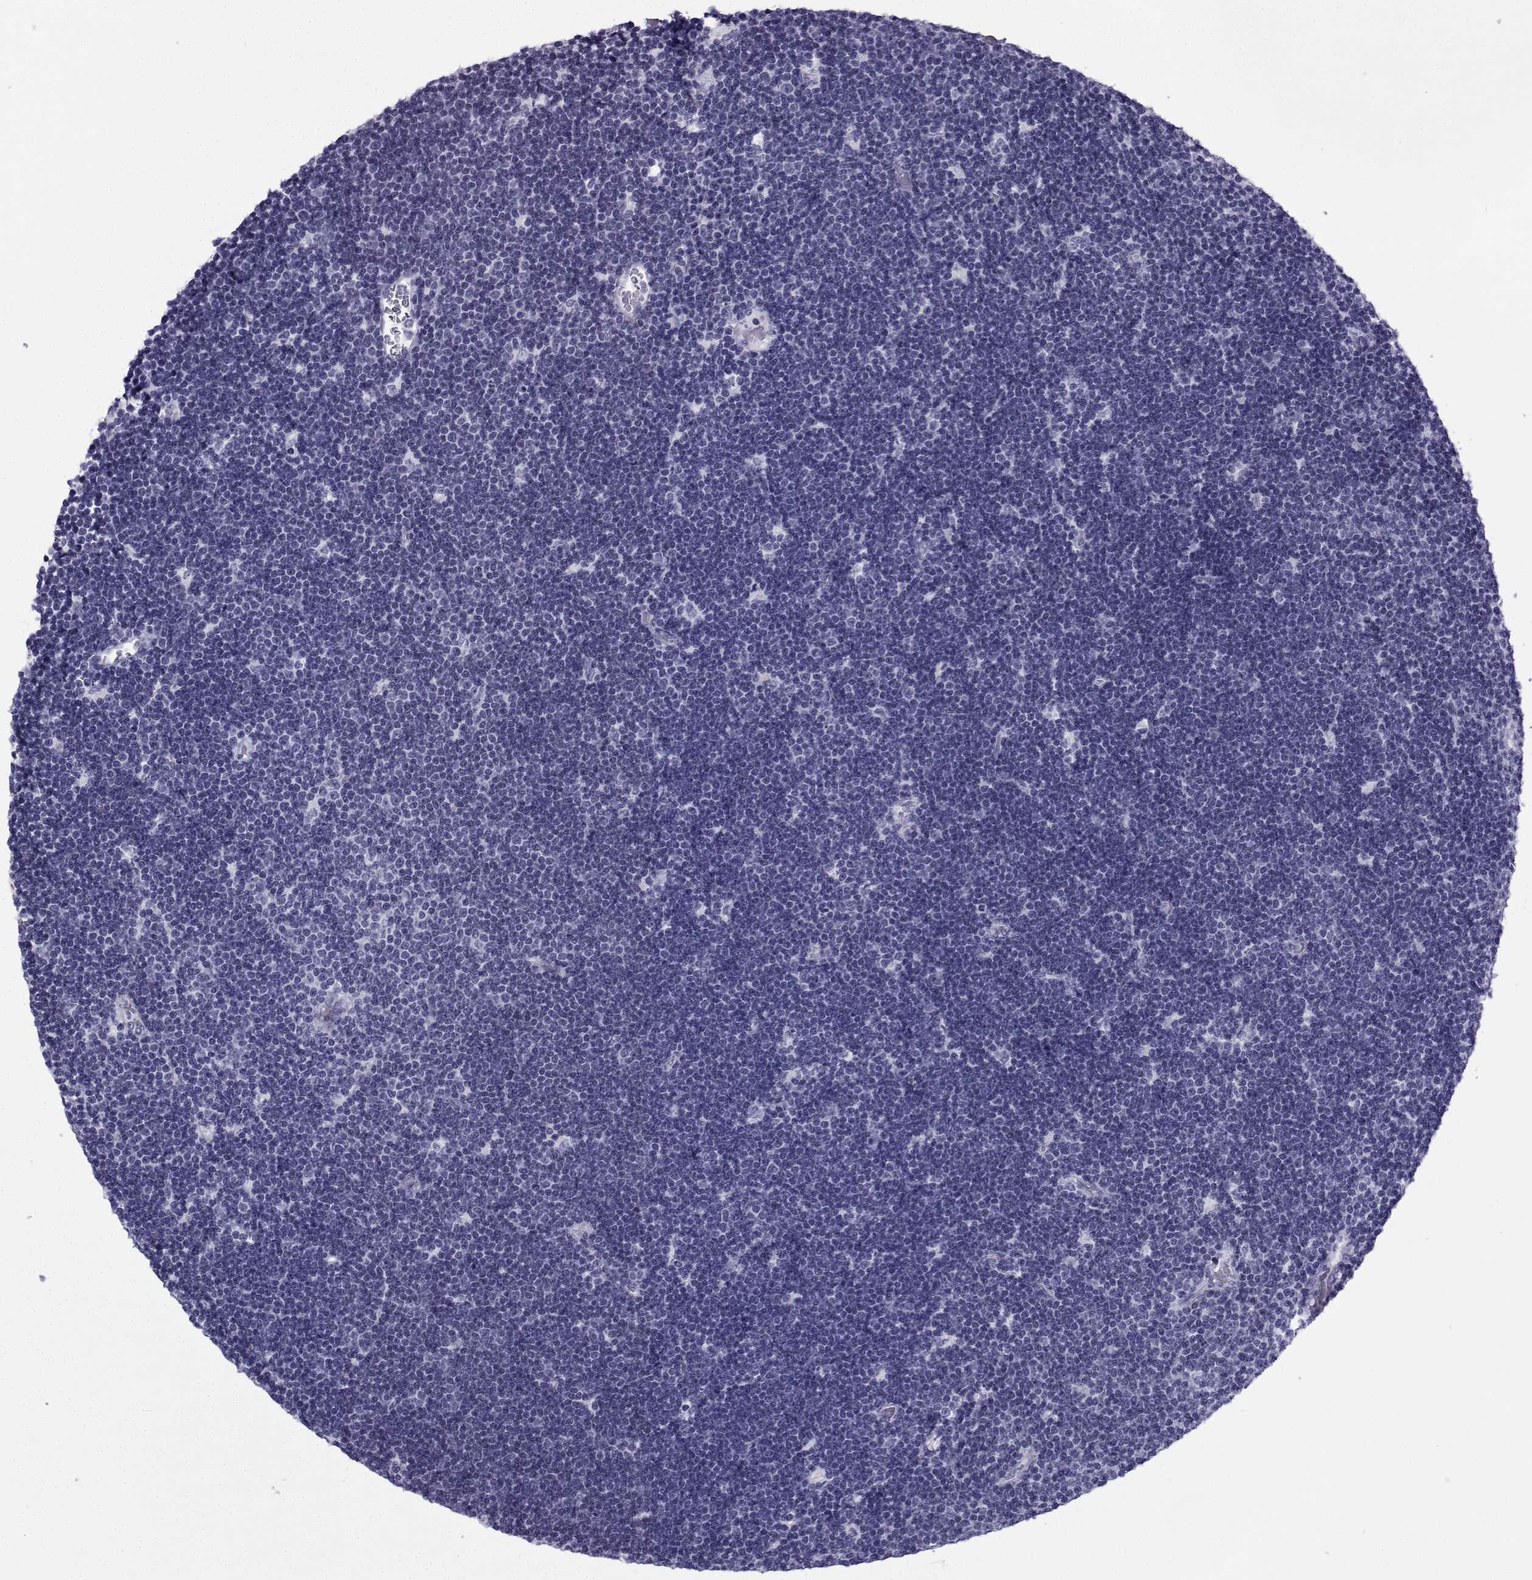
{"staining": {"intensity": "negative", "quantity": "none", "location": "none"}, "tissue": "lymphoma", "cell_type": "Tumor cells", "image_type": "cancer", "snomed": [{"axis": "morphology", "description": "Malignant lymphoma, non-Hodgkin's type, Low grade"}, {"axis": "topography", "description": "Brain"}], "caption": "Lymphoma was stained to show a protein in brown. There is no significant expression in tumor cells.", "gene": "SPANXD", "patient": {"sex": "female", "age": 66}}